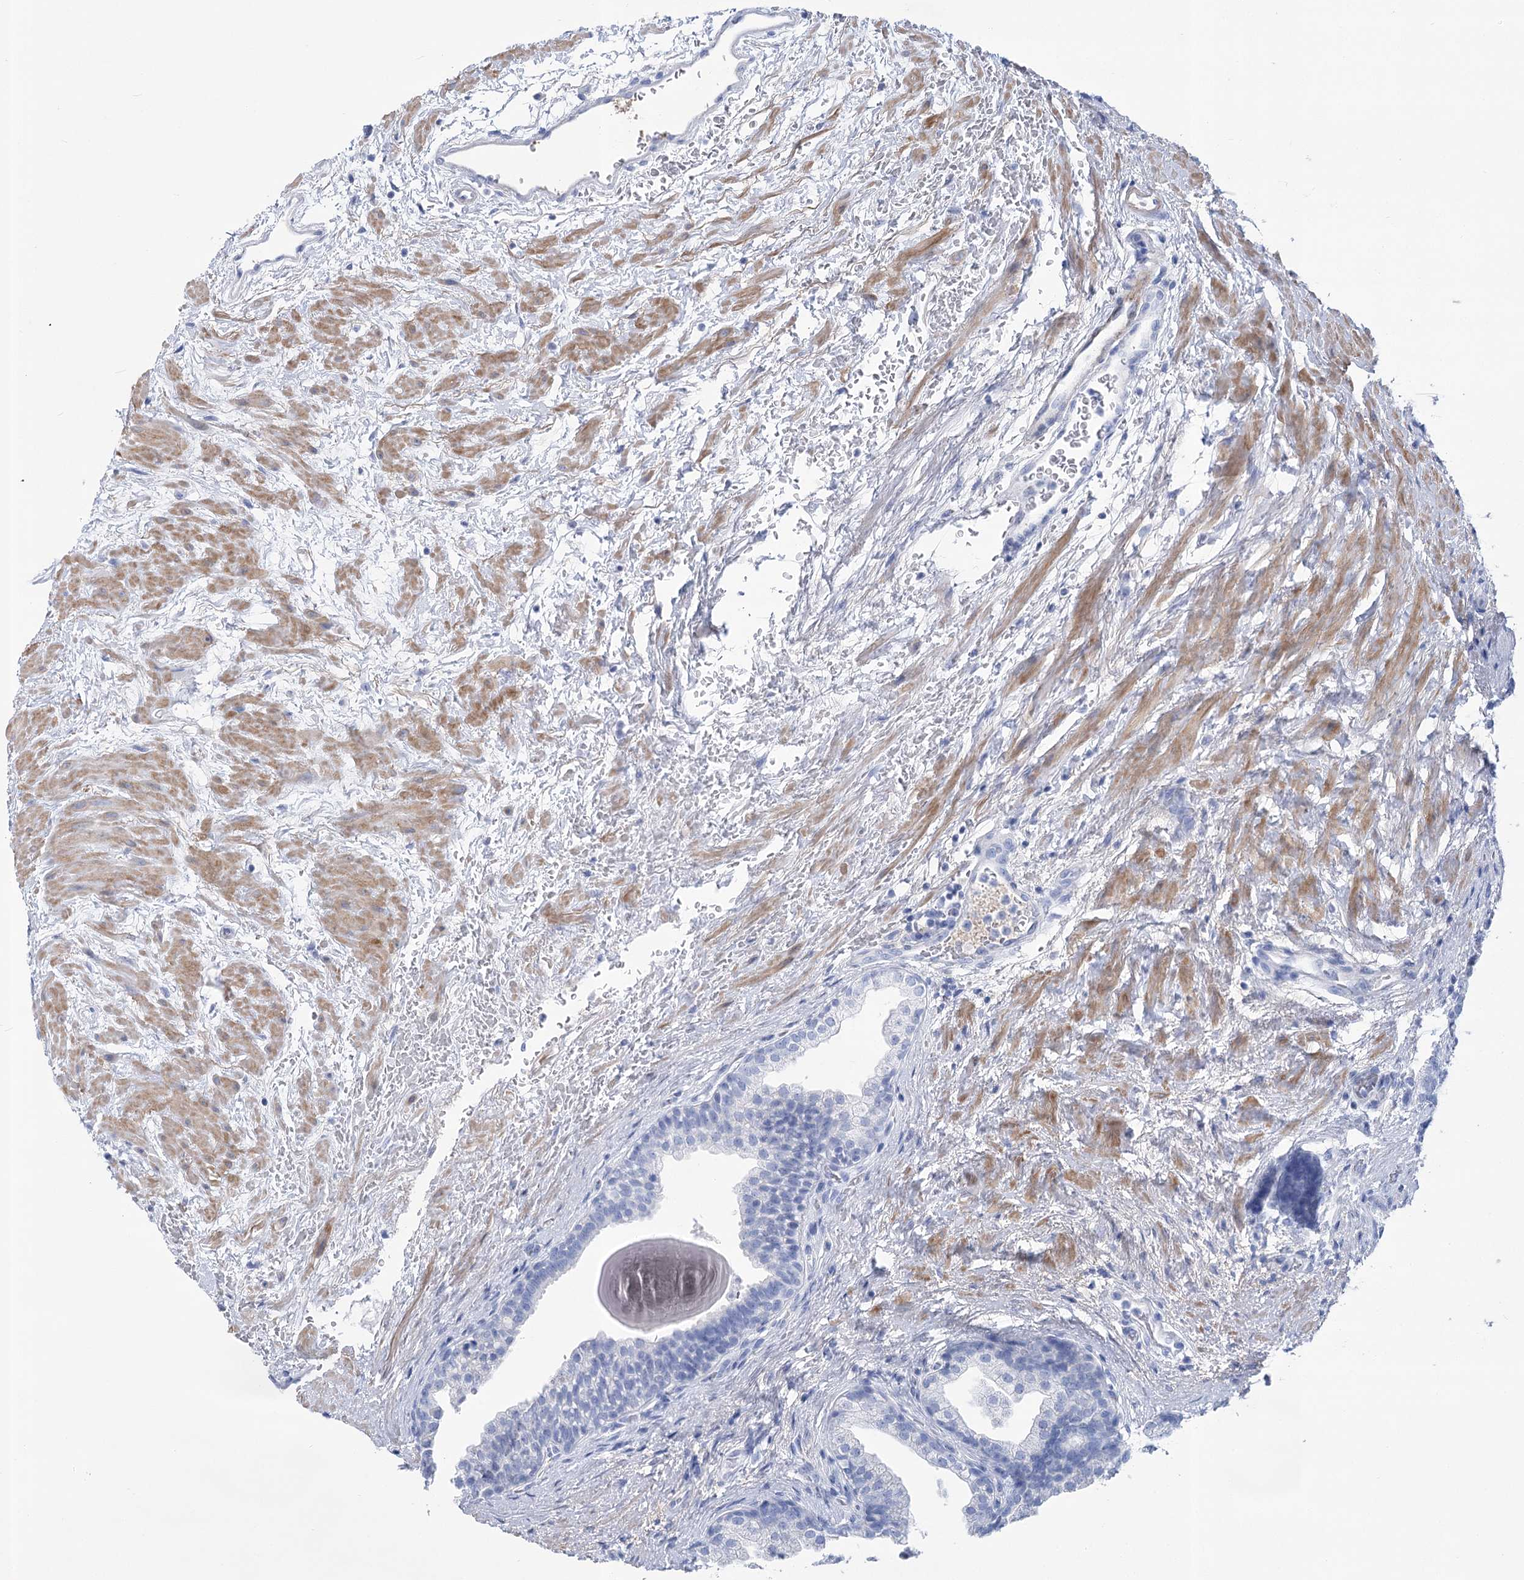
{"staining": {"intensity": "negative", "quantity": "none", "location": "none"}, "tissue": "prostate", "cell_type": "Glandular cells", "image_type": "normal", "snomed": [{"axis": "morphology", "description": "Normal tissue, NOS"}, {"axis": "topography", "description": "Prostate"}], "caption": "Unremarkable prostate was stained to show a protein in brown. There is no significant staining in glandular cells. Nuclei are stained in blue.", "gene": "PCDHA1", "patient": {"sex": "male", "age": 48}}